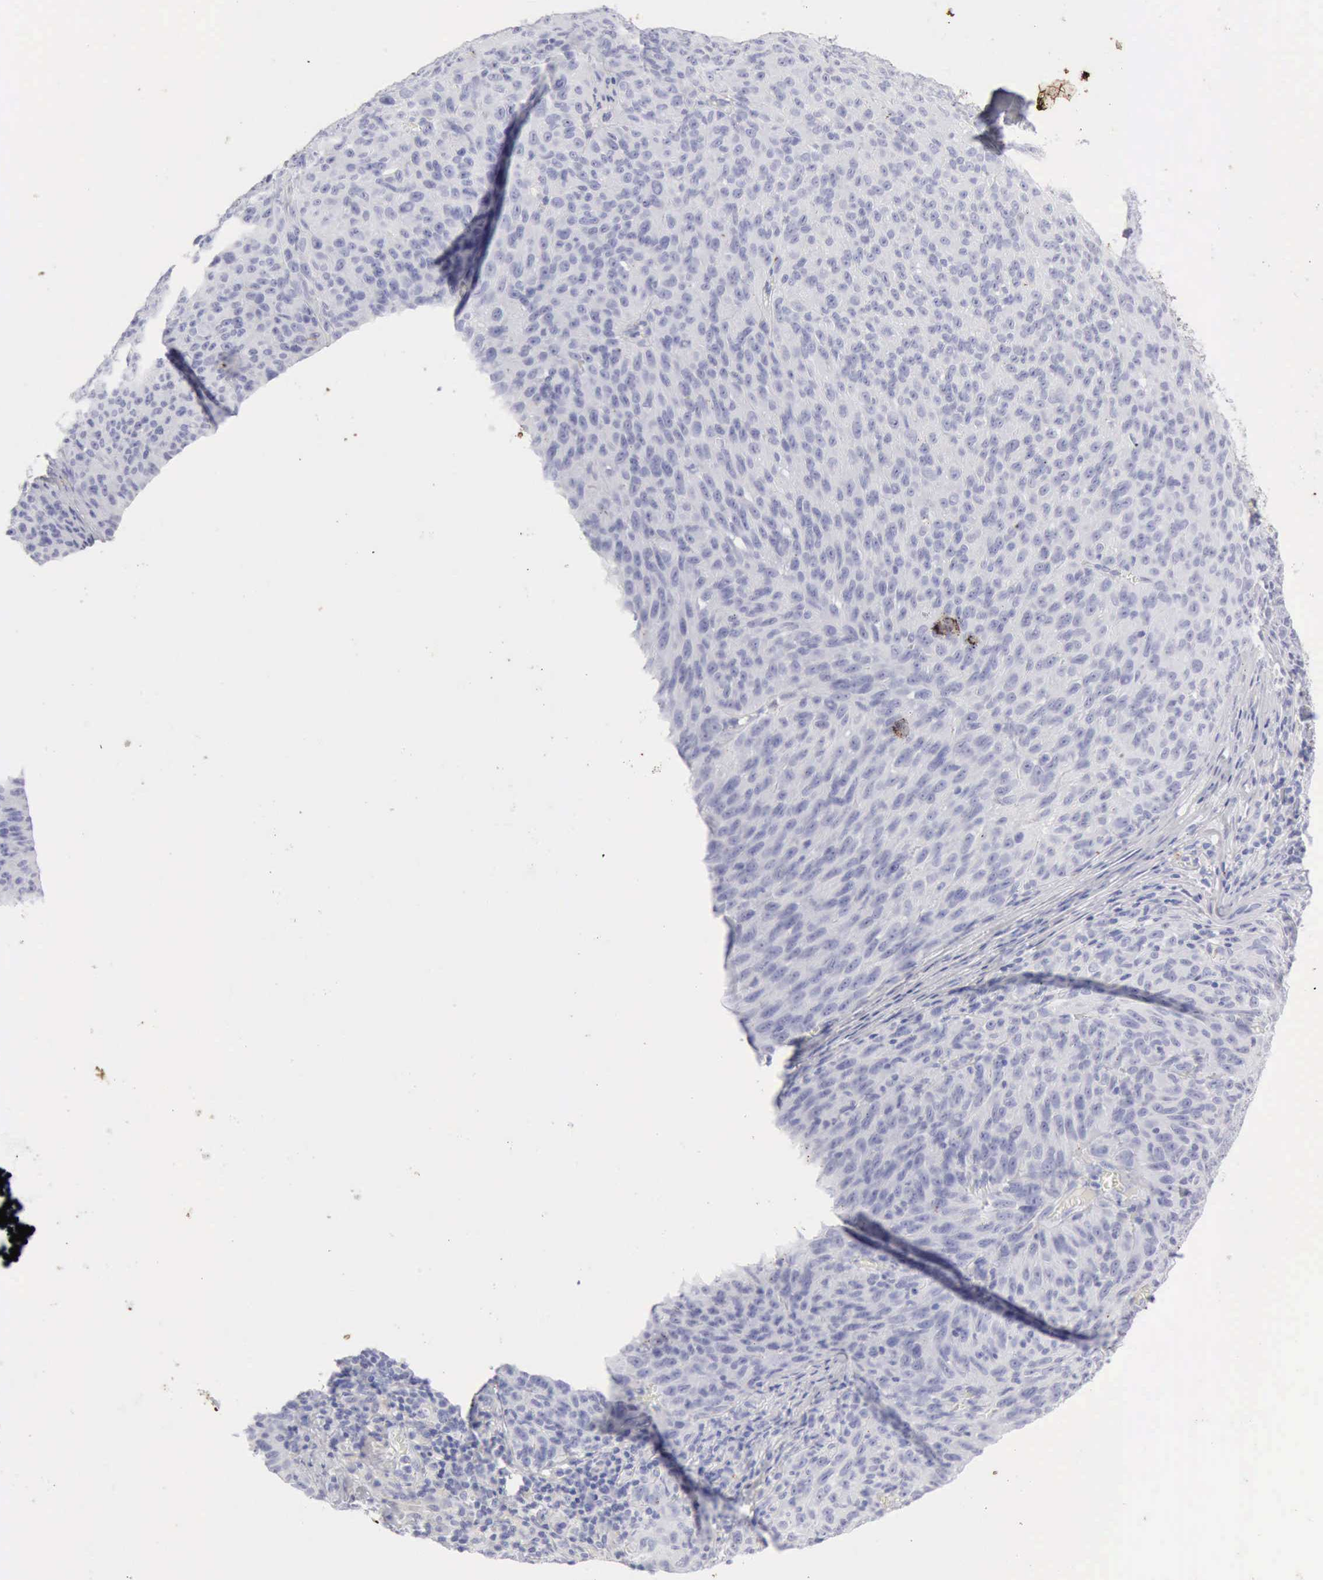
{"staining": {"intensity": "negative", "quantity": "none", "location": "none"}, "tissue": "melanoma", "cell_type": "Tumor cells", "image_type": "cancer", "snomed": [{"axis": "morphology", "description": "Malignant melanoma, NOS"}, {"axis": "topography", "description": "Skin"}], "caption": "Melanoma was stained to show a protein in brown. There is no significant staining in tumor cells.", "gene": "KRT10", "patient": {"sex": "male", "age": 76}}